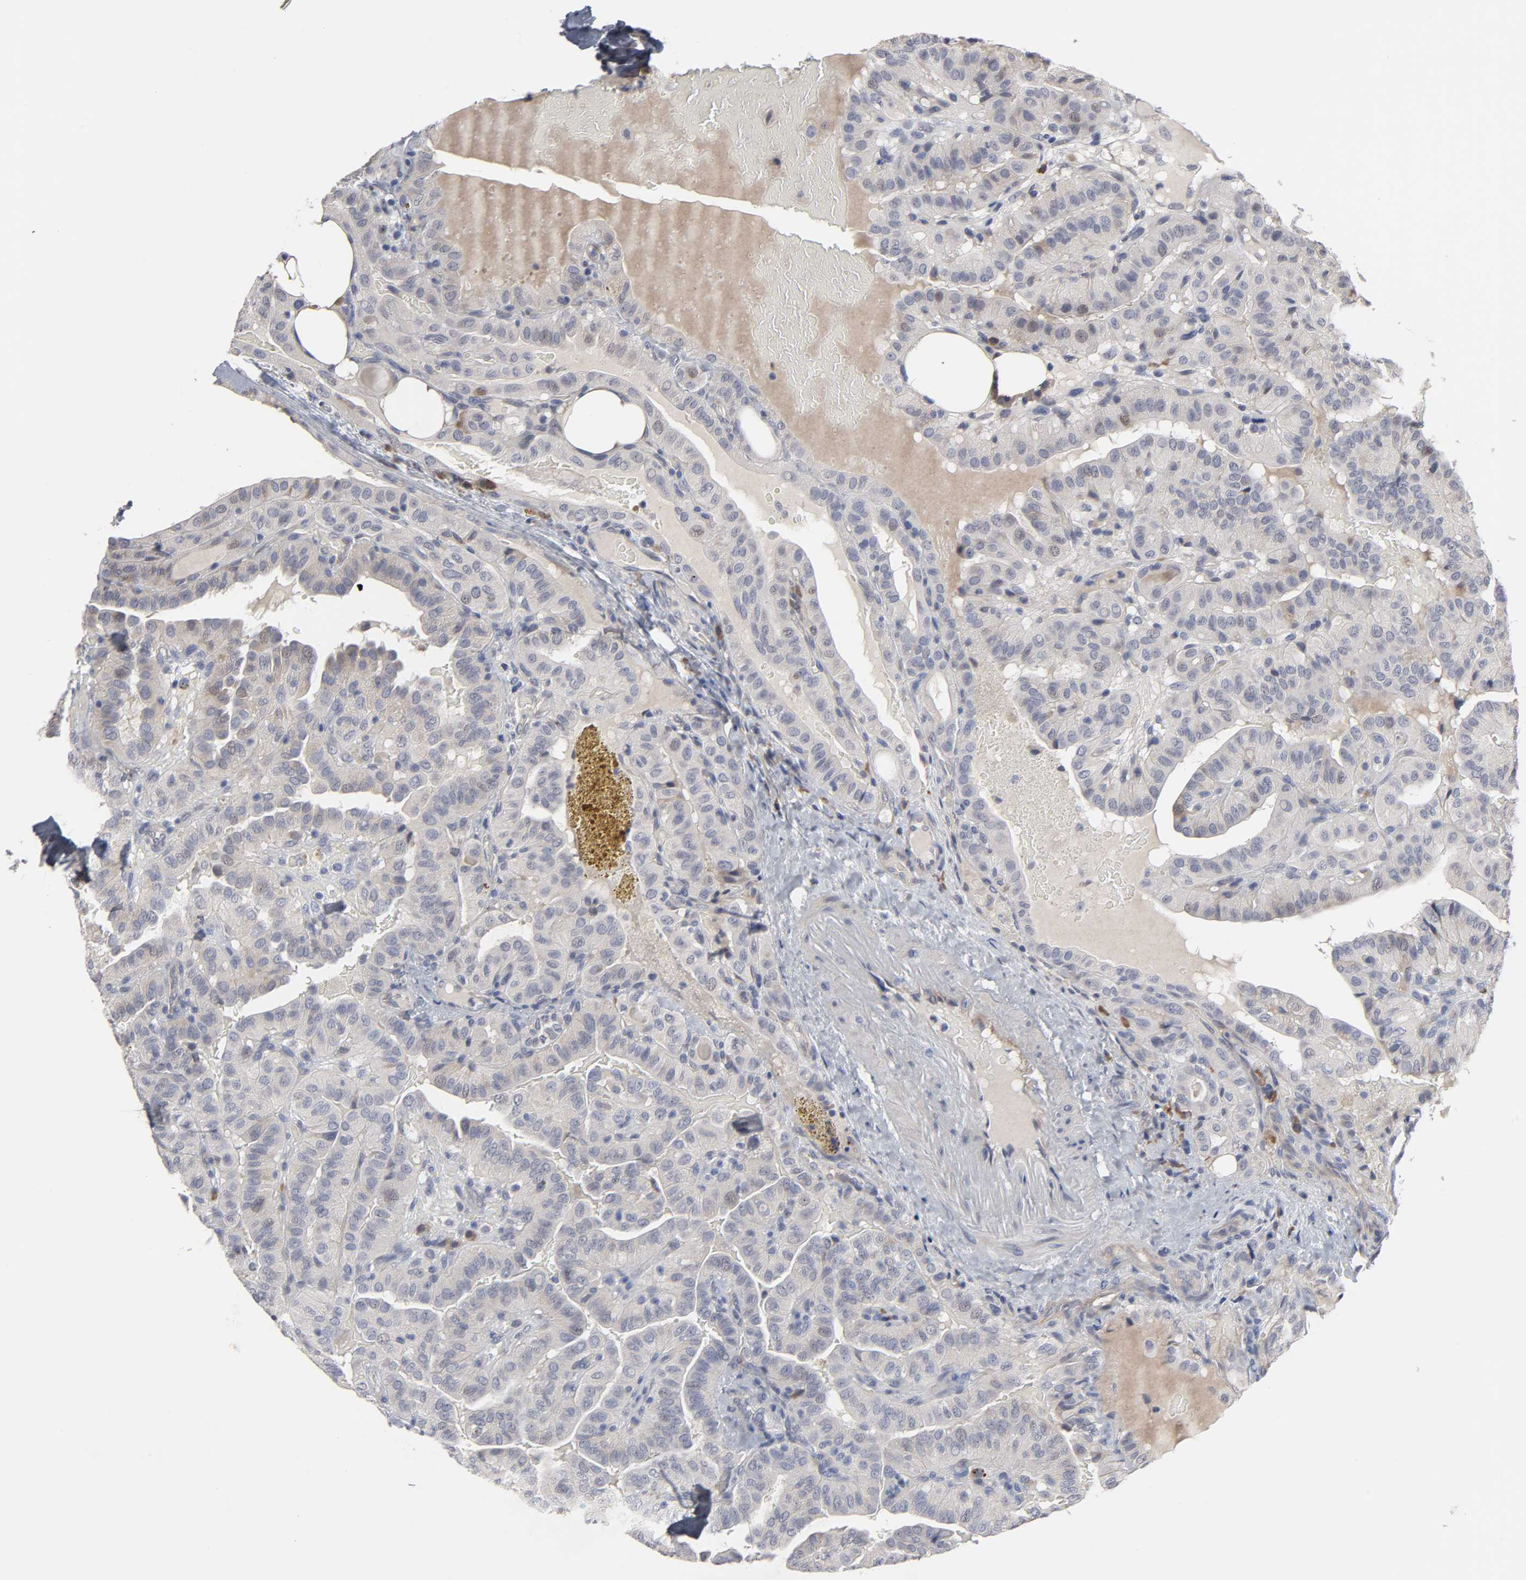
{"staining": {"intensity": "moderate", "quantity": "<25%", "location": "cytoplasmic/membranous,nuclear"}, "tissue": "thyroid cancer", "cell_type": "Tumor cells", "image_type": "cancer", "snomed": [{"axis": "morphology", "description": "Papillary adenocarcinoma, NOS"}, {"axis": "topography", "description": "Thyroid gland"}], "caption": "Immunohistochemistry (IHC) micrograph of human papillary adenocarcinoma (thyroid) stained for a protein (brown), which demonstrates low levels of moderate cytoplasmic/membranous and nuclear positivity in approximately <25% of tumor cells.", "gene": "HNF4A", "patient": {"sex": "male", "age": 77}}